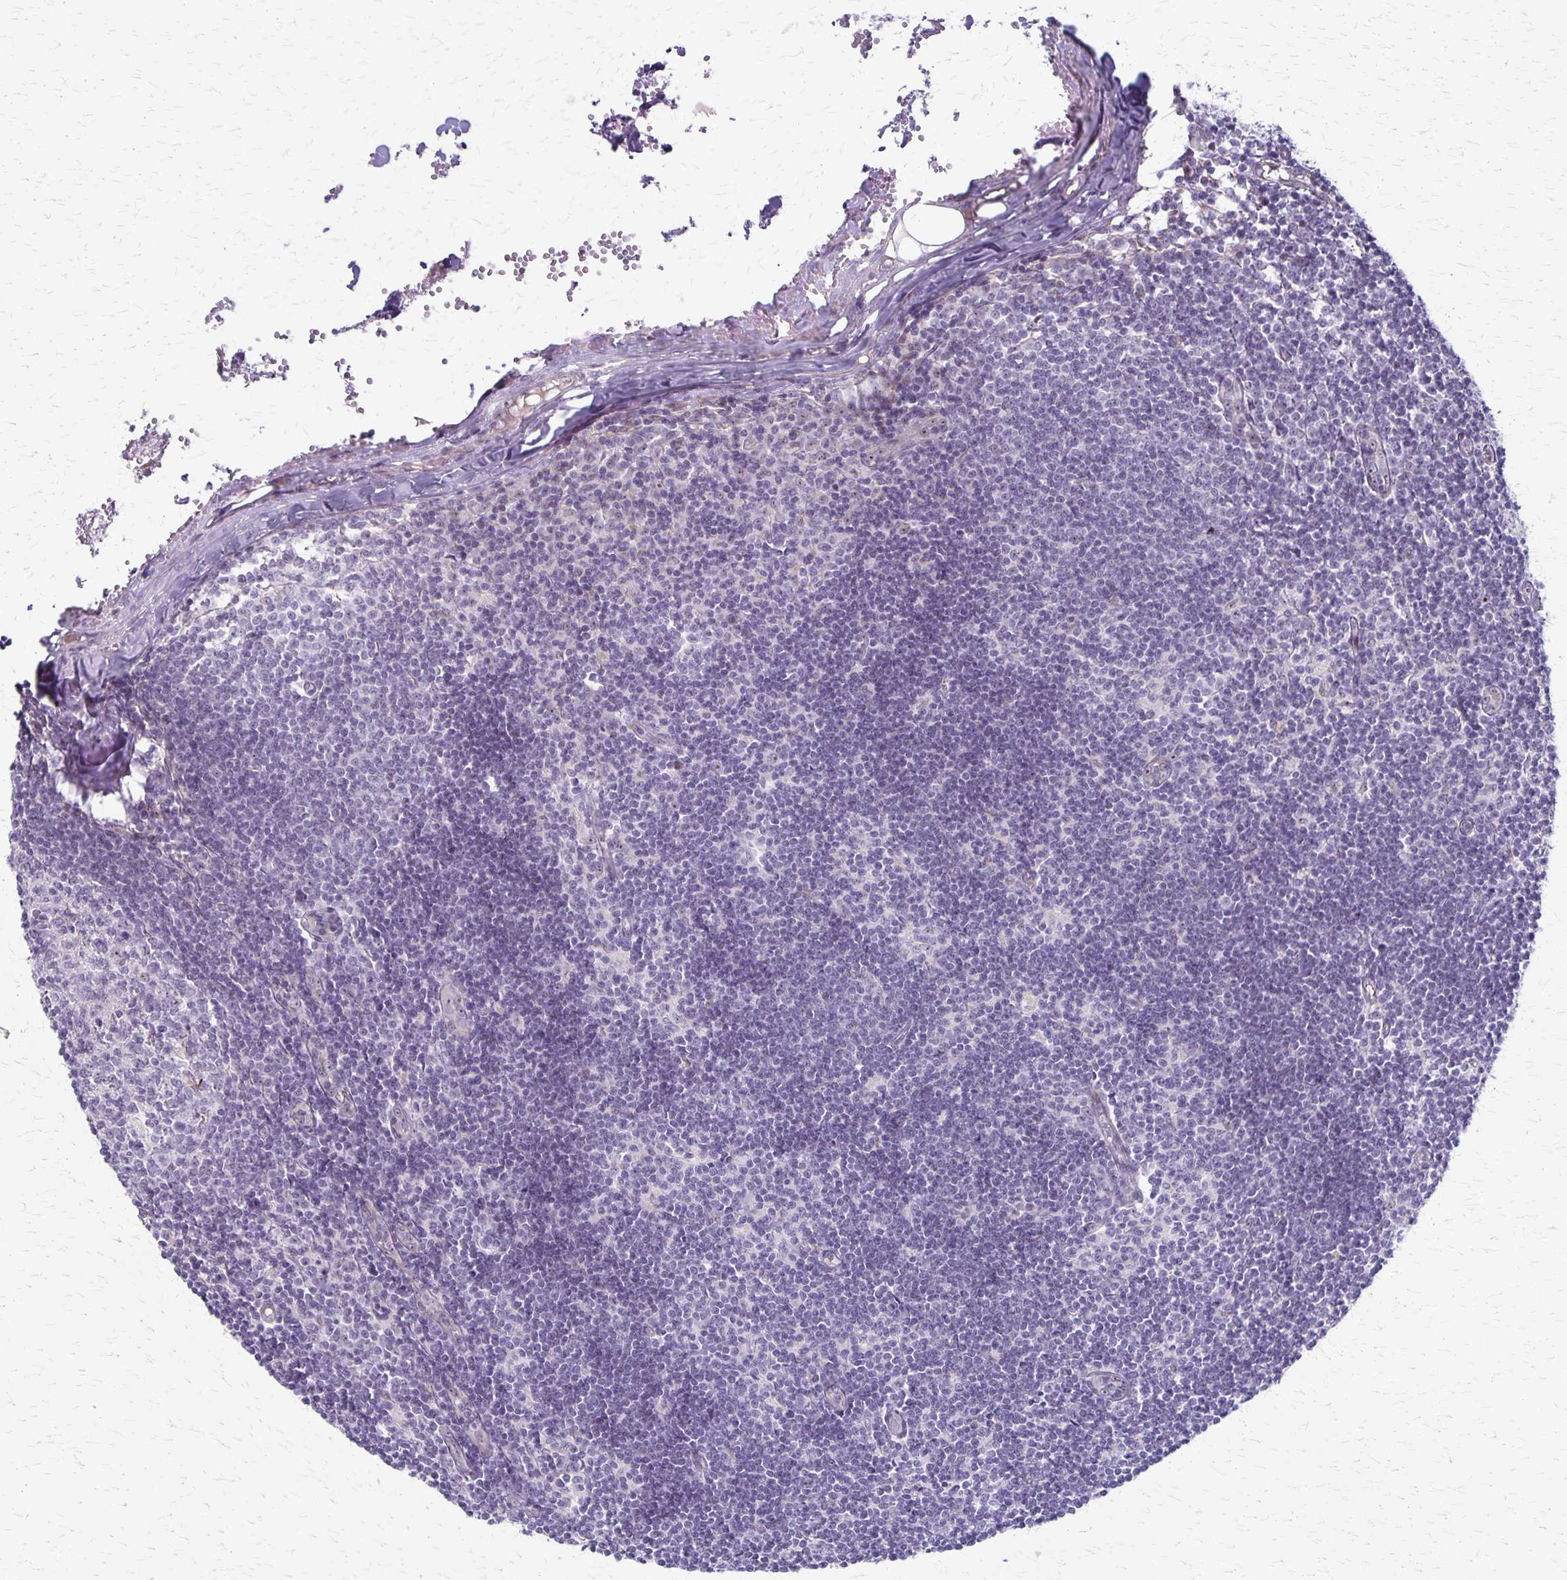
{"staining": {"intensity": "negative", "quantity": "none", "location": "none"}, "tissue": "lymph node", "cell_type": "Germinal center cells", "image_type": "normal", "snomed": [{"axis": "morphology", "description": "Normal tissue, NOS"}, {"axis": "topography", "description": "Lymph node"}], "caption": "Germinal center cells show no significant staining in normal lymph node. Brightfield microscopy of immunohistochemistry stained with DAB (brown) and hematoxylin (blue), captured at high magnification.", "gene": "DLK2", "patient": {"sex": "female", "age": 31}}